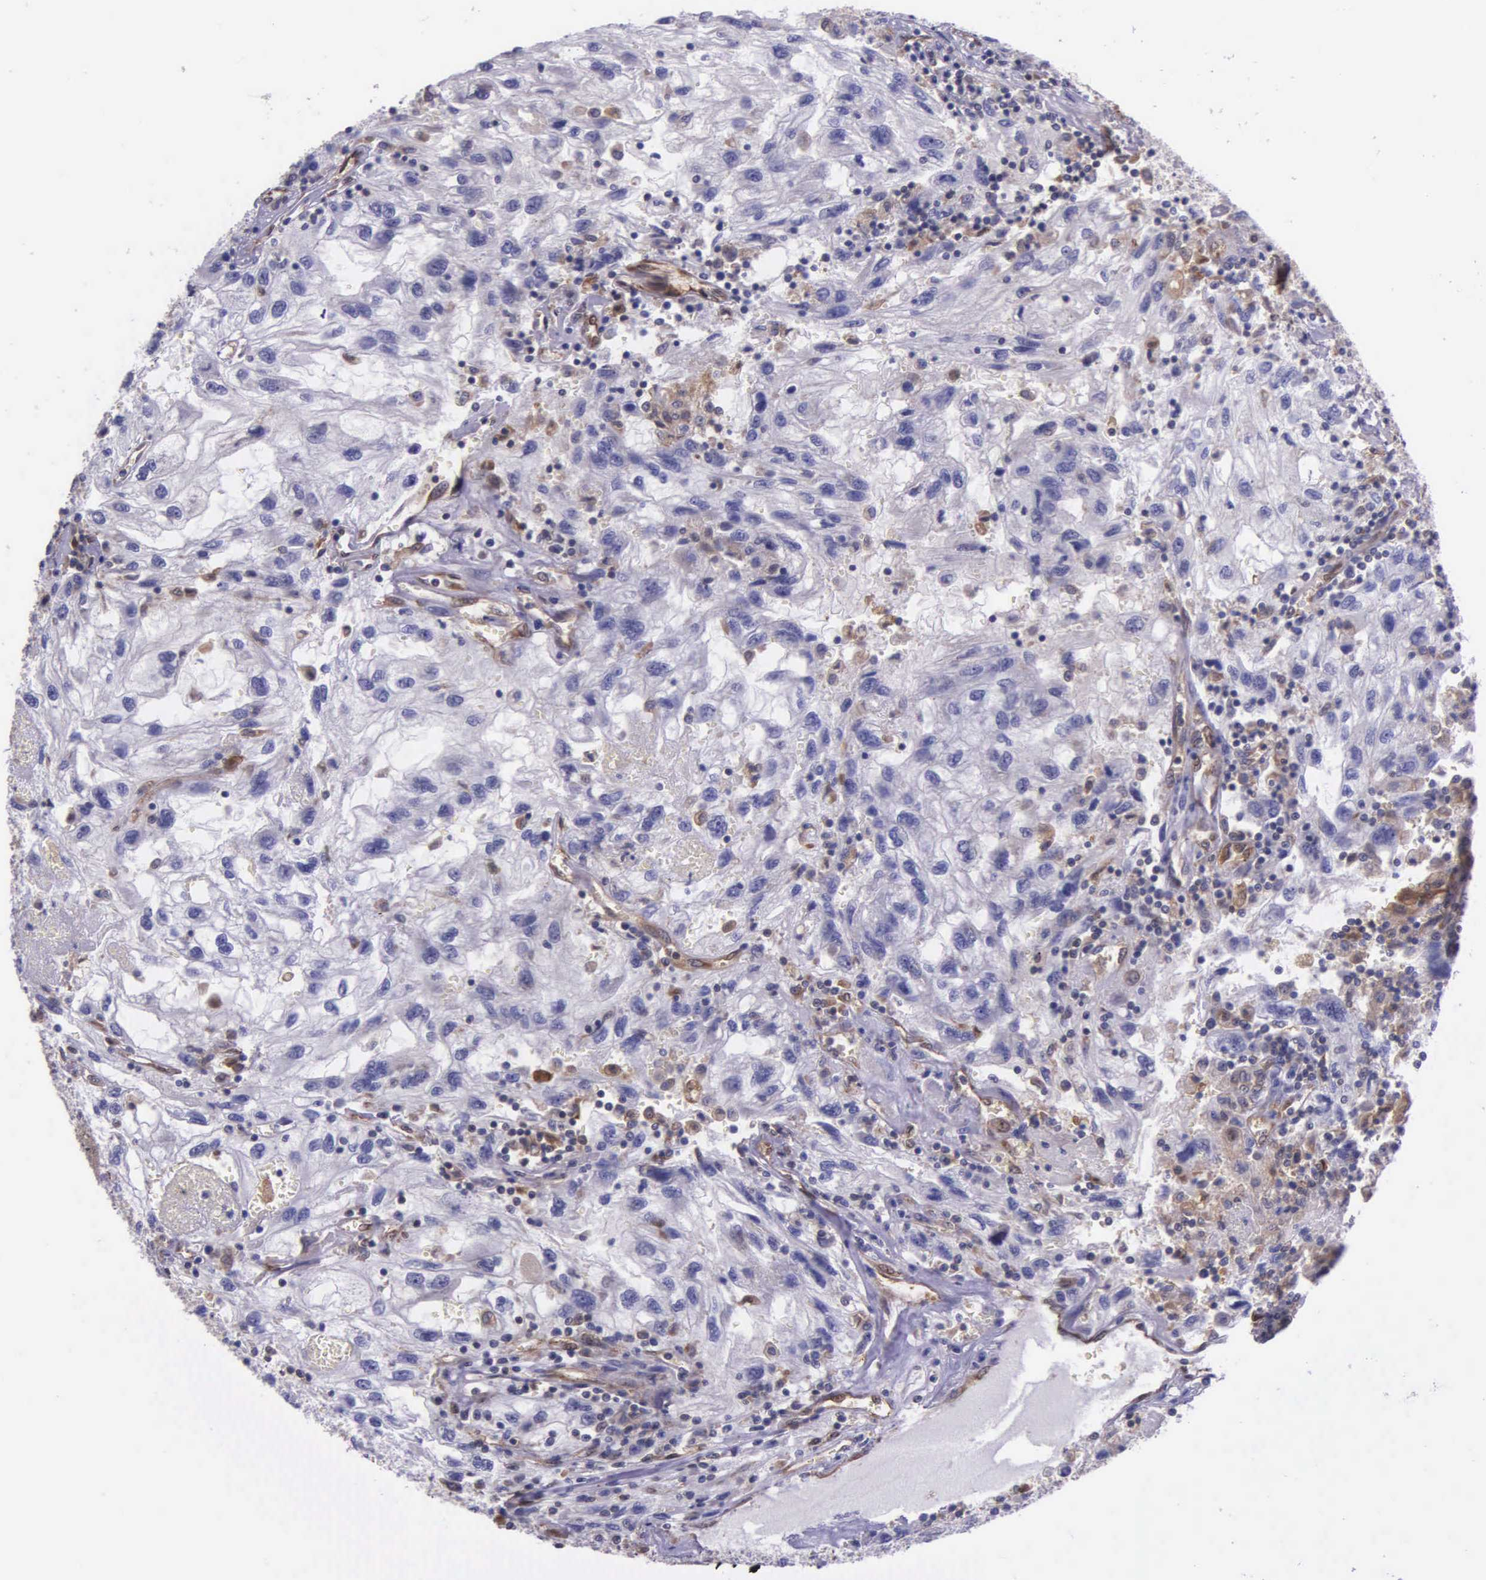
{"staining": {"intensity": "negative", "quantity": "none", "location": "none"}, "tissue": "renal cancer", "cell_type": "Tumor cells", "image_type": "cancer", "snomed": [{"axis": "morphology", "description": "Normal tissue, NOS"}, {"axis": "morphology", "description": "Adenocarcinoma, NOS"}, {"axis": "topography", "description": "Kidney"}], "caption": "Adenocarcinoma (renal) was stained to show a protein in brown. There is no significant positivity in tumor cells.", "gene": "GMPR2", "patient": {"sex": "male", "age": 71}}